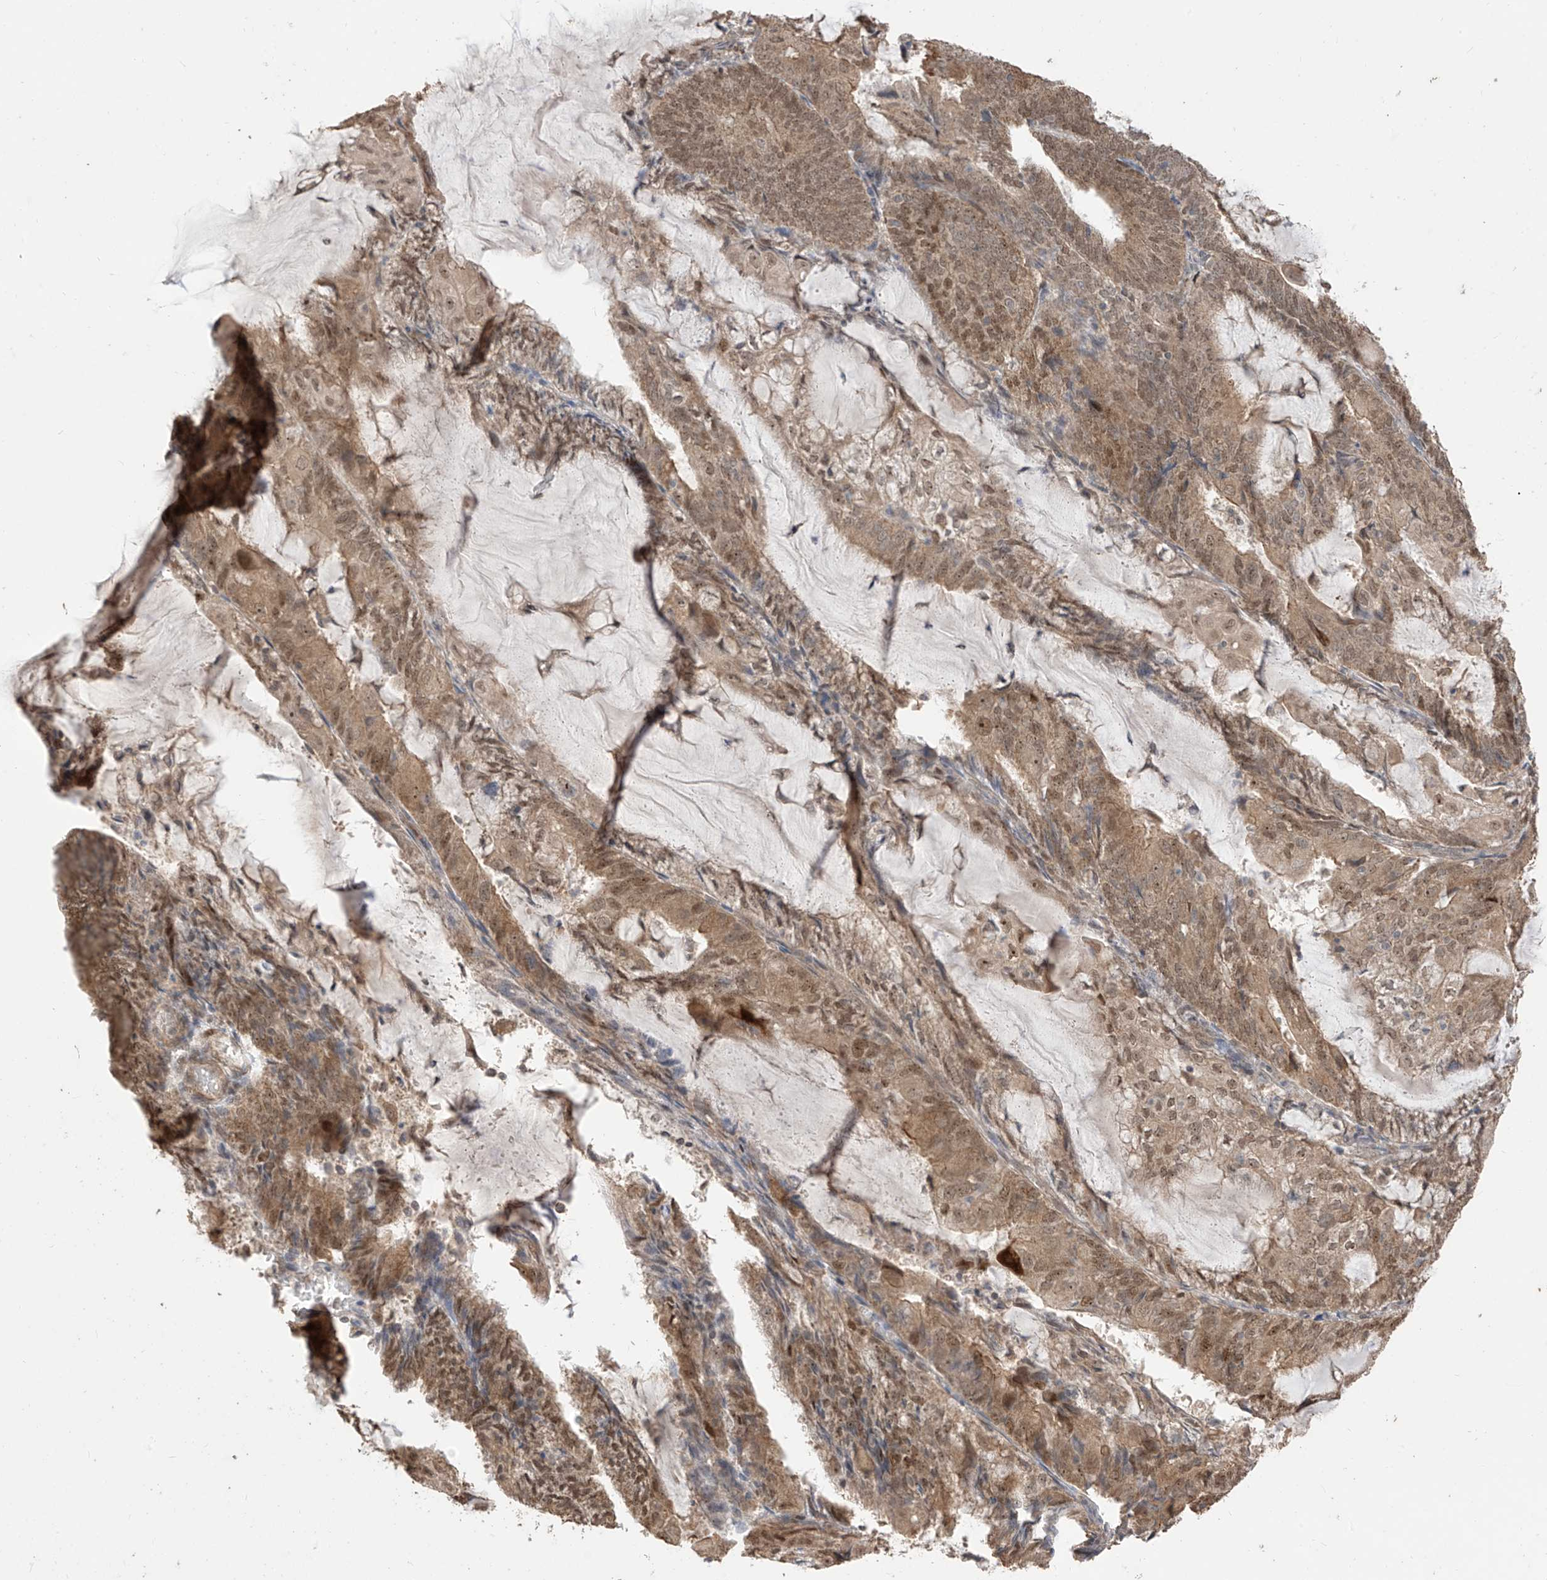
{"staining": {"intensity": "moderate", "quantity": ">75%", "location": "cytoplasmic/membranous,nuclear"}, "tissue": "endometrial cancer", "cell_type": "Tumor cells", "image_type": "cancer", "snomed": [{"axis": "morphology", "description": "Adenocarcinoma, NOS"}, {"axis": "topography", "description": "Endometrium"}], "caption": "The image shows staining of endometrial cancer (adenocarcinoma), revealing moderate cytoplasmic/membranous and nuclear protein positivity (brown color) within tumor cells. The protein is stained brown, and the nuclei are stained in blue (DAB (3,3'-diaminobenzidine) IHC with brightfield microscopy, high magnification).", "gene": "LATS1", "patient": {"sex": "female", "age": 81}}